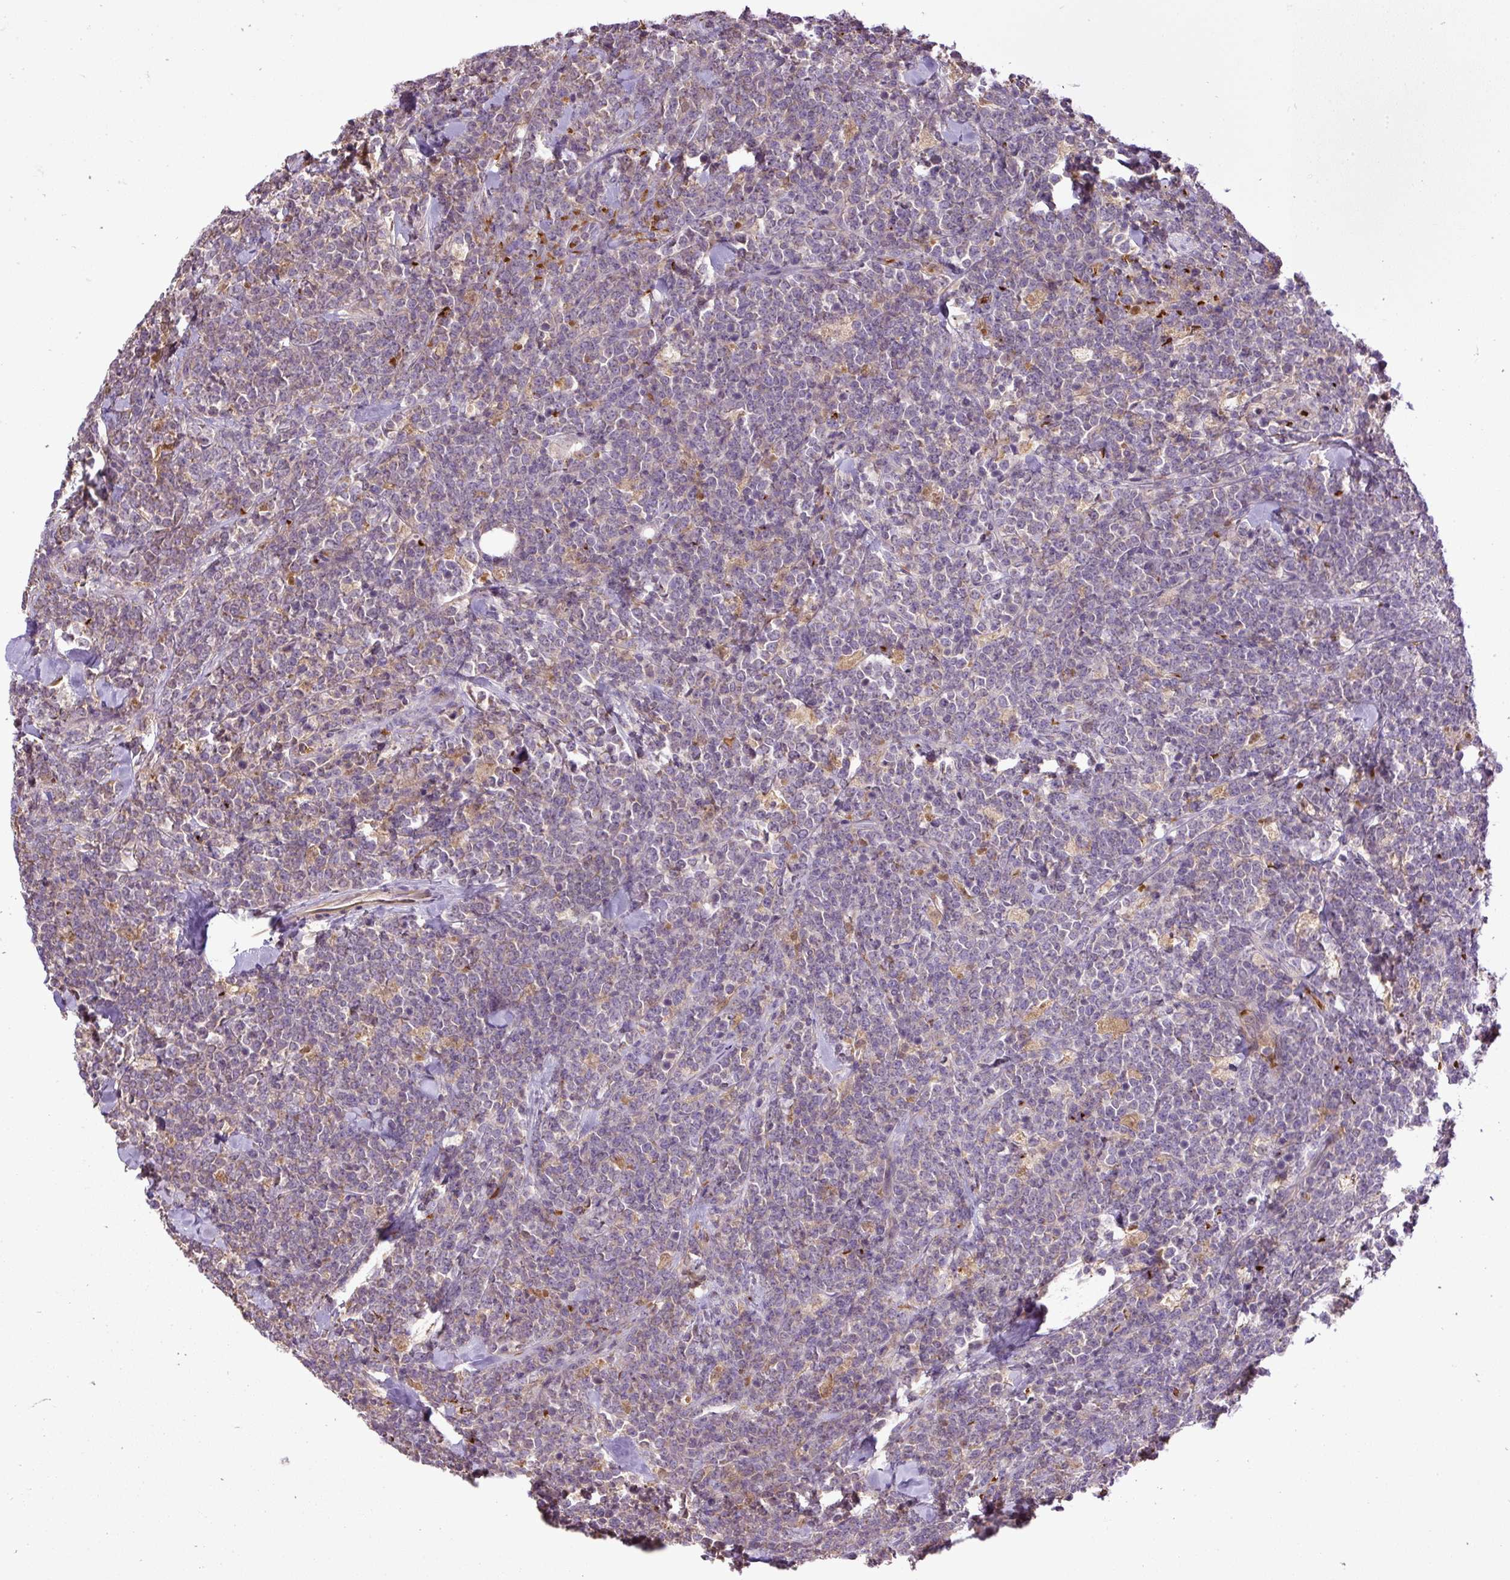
{"staining": {"intensity": "negative", "quantity": "none", "location": "none"}, "tissue": "lymphoma", "cell_type": "Tumor cells", "image_type": "cancer", "snomed": [{"axis": "morphology", "description": "Malignant lymphoma, non-Hodgkin's type, High grade"}, {"axis": "topography", "description": "Small intestine"}, {"axis": "topography", "description": "Colon"}], "caption": "Immunohistochemistry (IHC) histopathology image of human lymphoma stained for a protein (brown), which exhibits no positivity in tumor cells.", "gene": "CXCL13", "patient": {"sex": "male", "age": 8}}